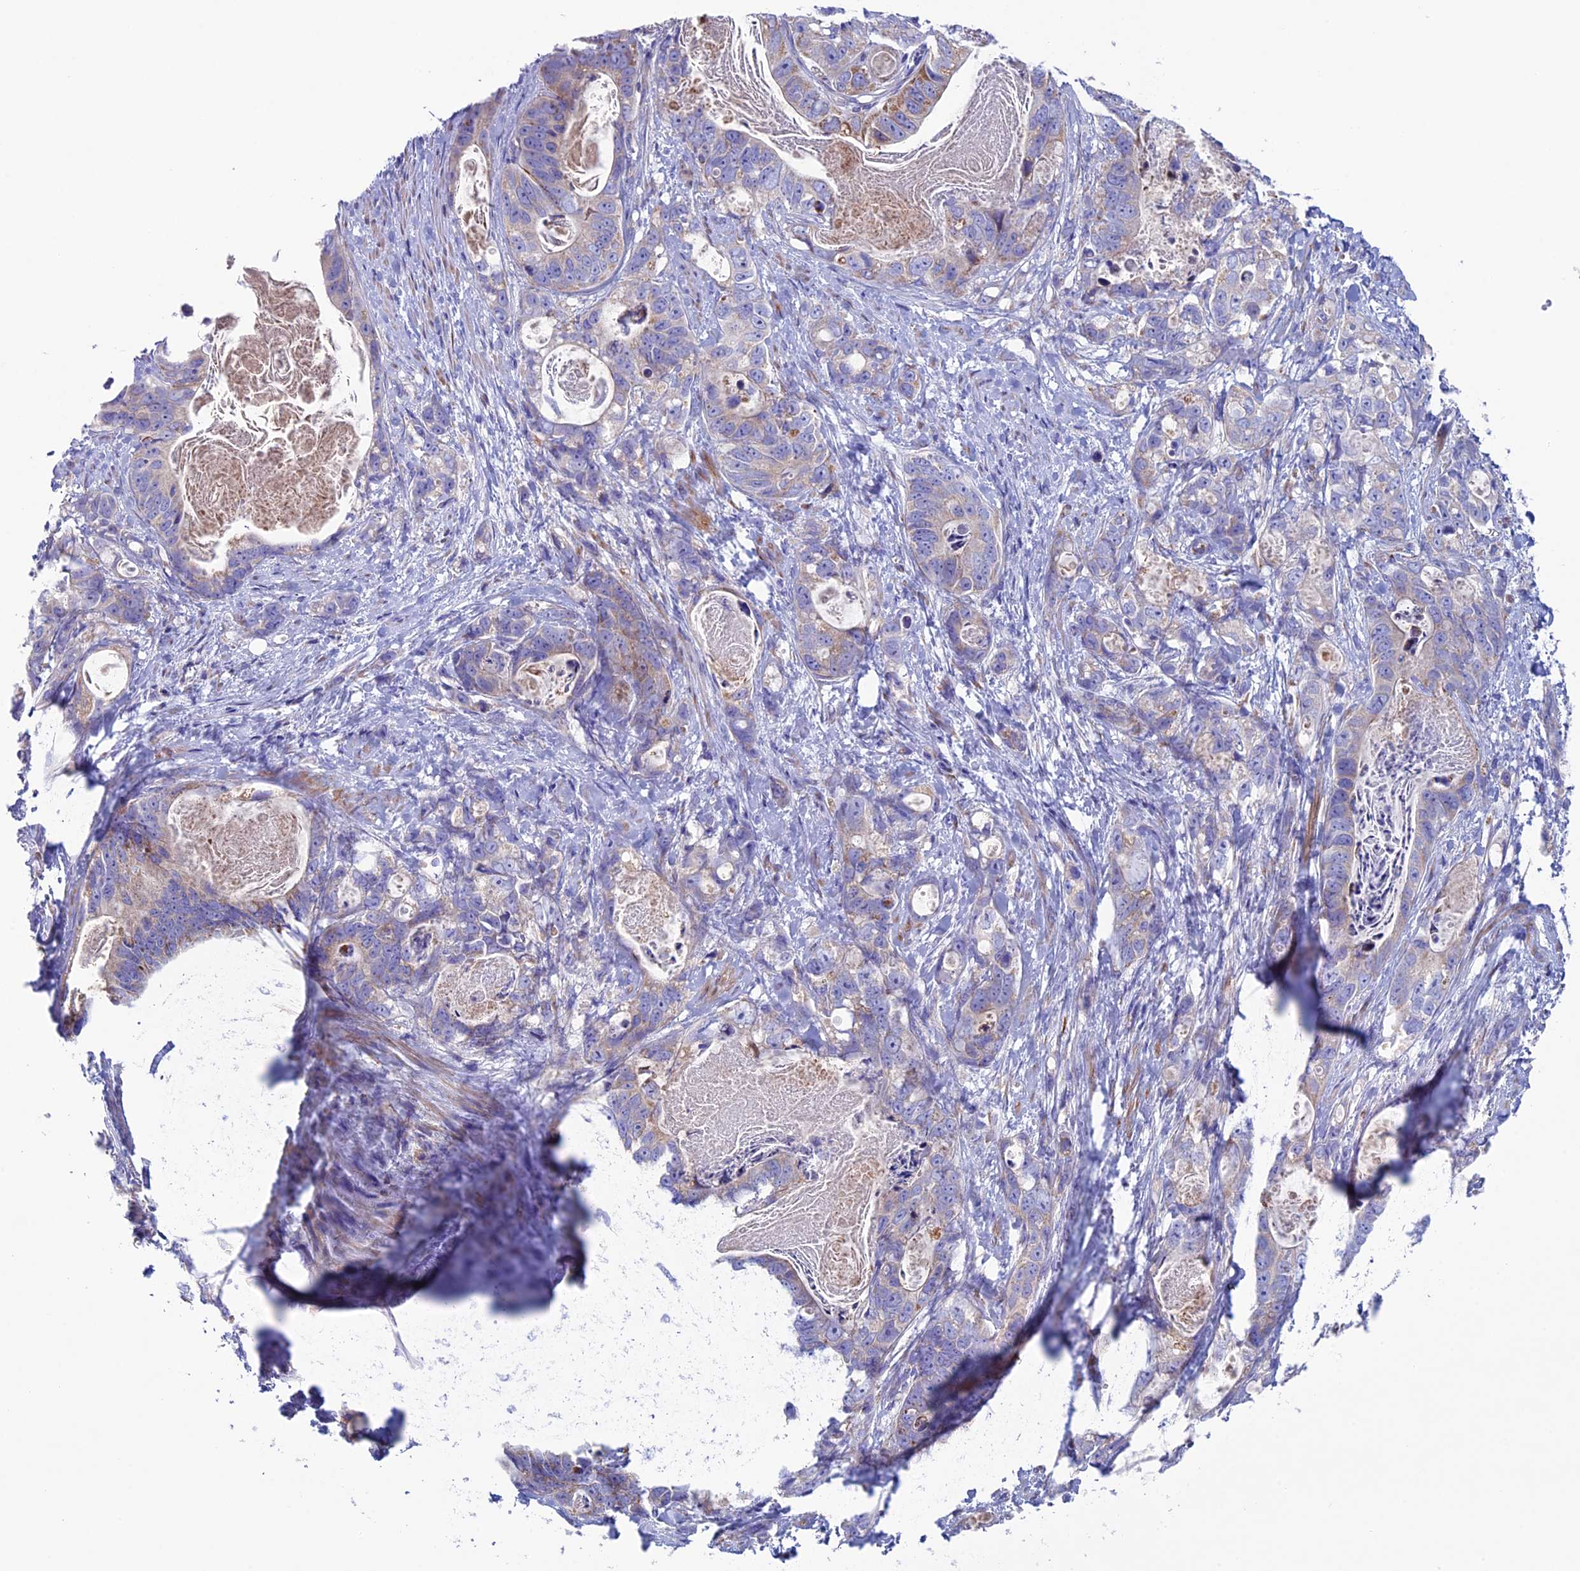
{"staining": {"intensity": "negative", "quantity": "none", "location": "none"}, "tissue": "stomach cancer", "cell_type": "Tumor cells", "image_type": "cancer", "snomed": [{"axis": "morphology", "description": "Normal tissue, NOS"}, {"axis": "morphology", "description": "Adenocarcinoma, NOS"}, {"axis": "topography", "description": "Stomach"}], "caption": "This photomicrograph is of stomach cancer (adenocarcinoma) stained with immunohistochemistry (IHC) to label a protein in brown with the nuclei are counter-stained blue. There is no staining in tumor cells. (DAB immunohistochemistry, high magnification).", "gene": "SLC15A5", "patient": {"sex": "female", "age": 89}}